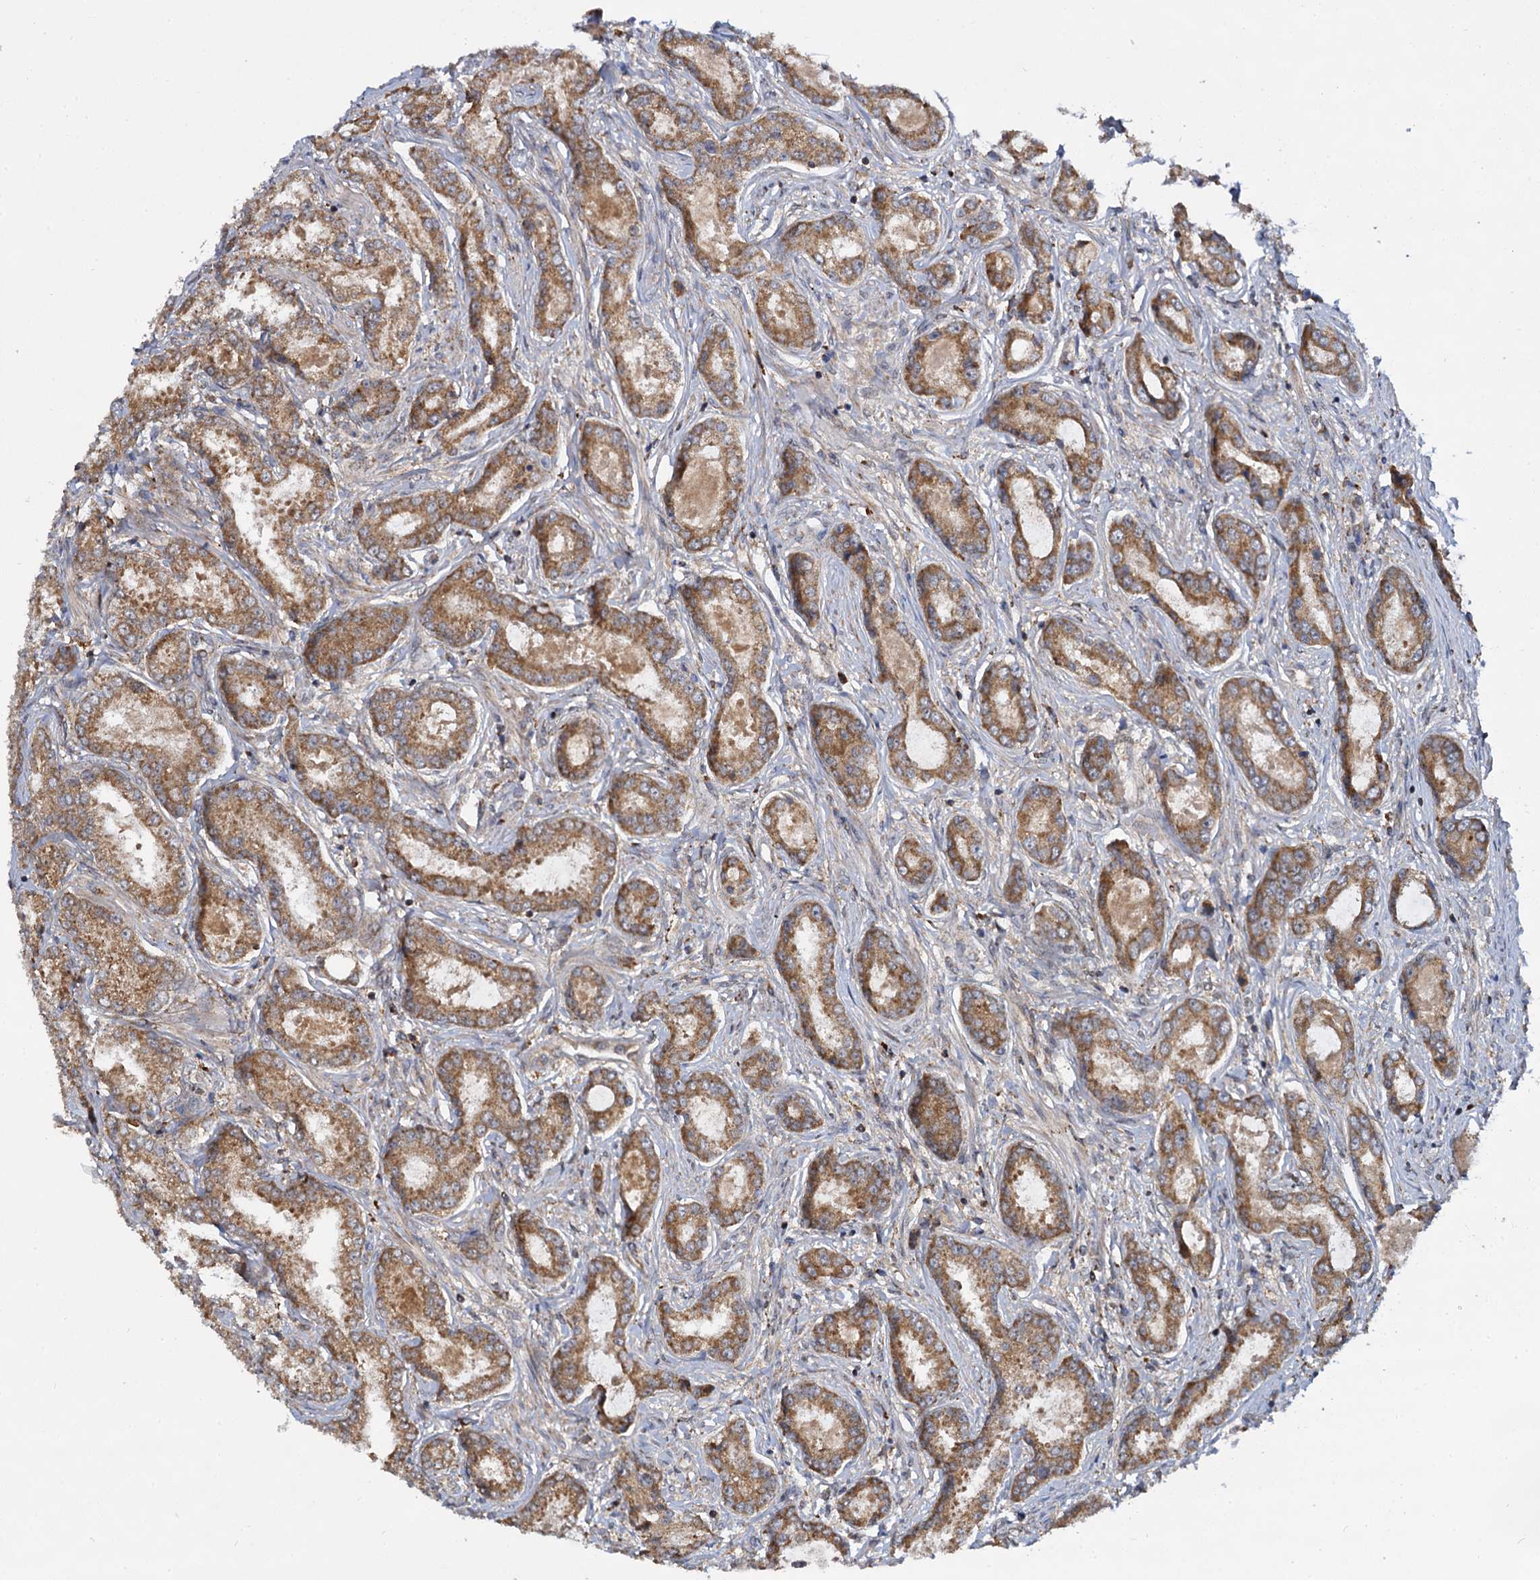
{"staining": {"intensity": "moderate", "quantity": ">75%", "location": "cytoplasmic/membranous"}, "tissue": "prostate cancer", "cell_type": "Tumor cells", "image_type": "cancer", "snomed": [{"axis": "morphology", "description": "Adenocarcinoma, Low grade"}, {"axis": "topography", "description": "Prostate"}], "caption": "Protein positivity by immunohistochemistry (IHC) reveals moderate cytoplasmic/membranous expression in about >75% of tumor cells in prostate cancer.", "gene": "UFM1", "patient": {"sex": "male", "age": 68}}